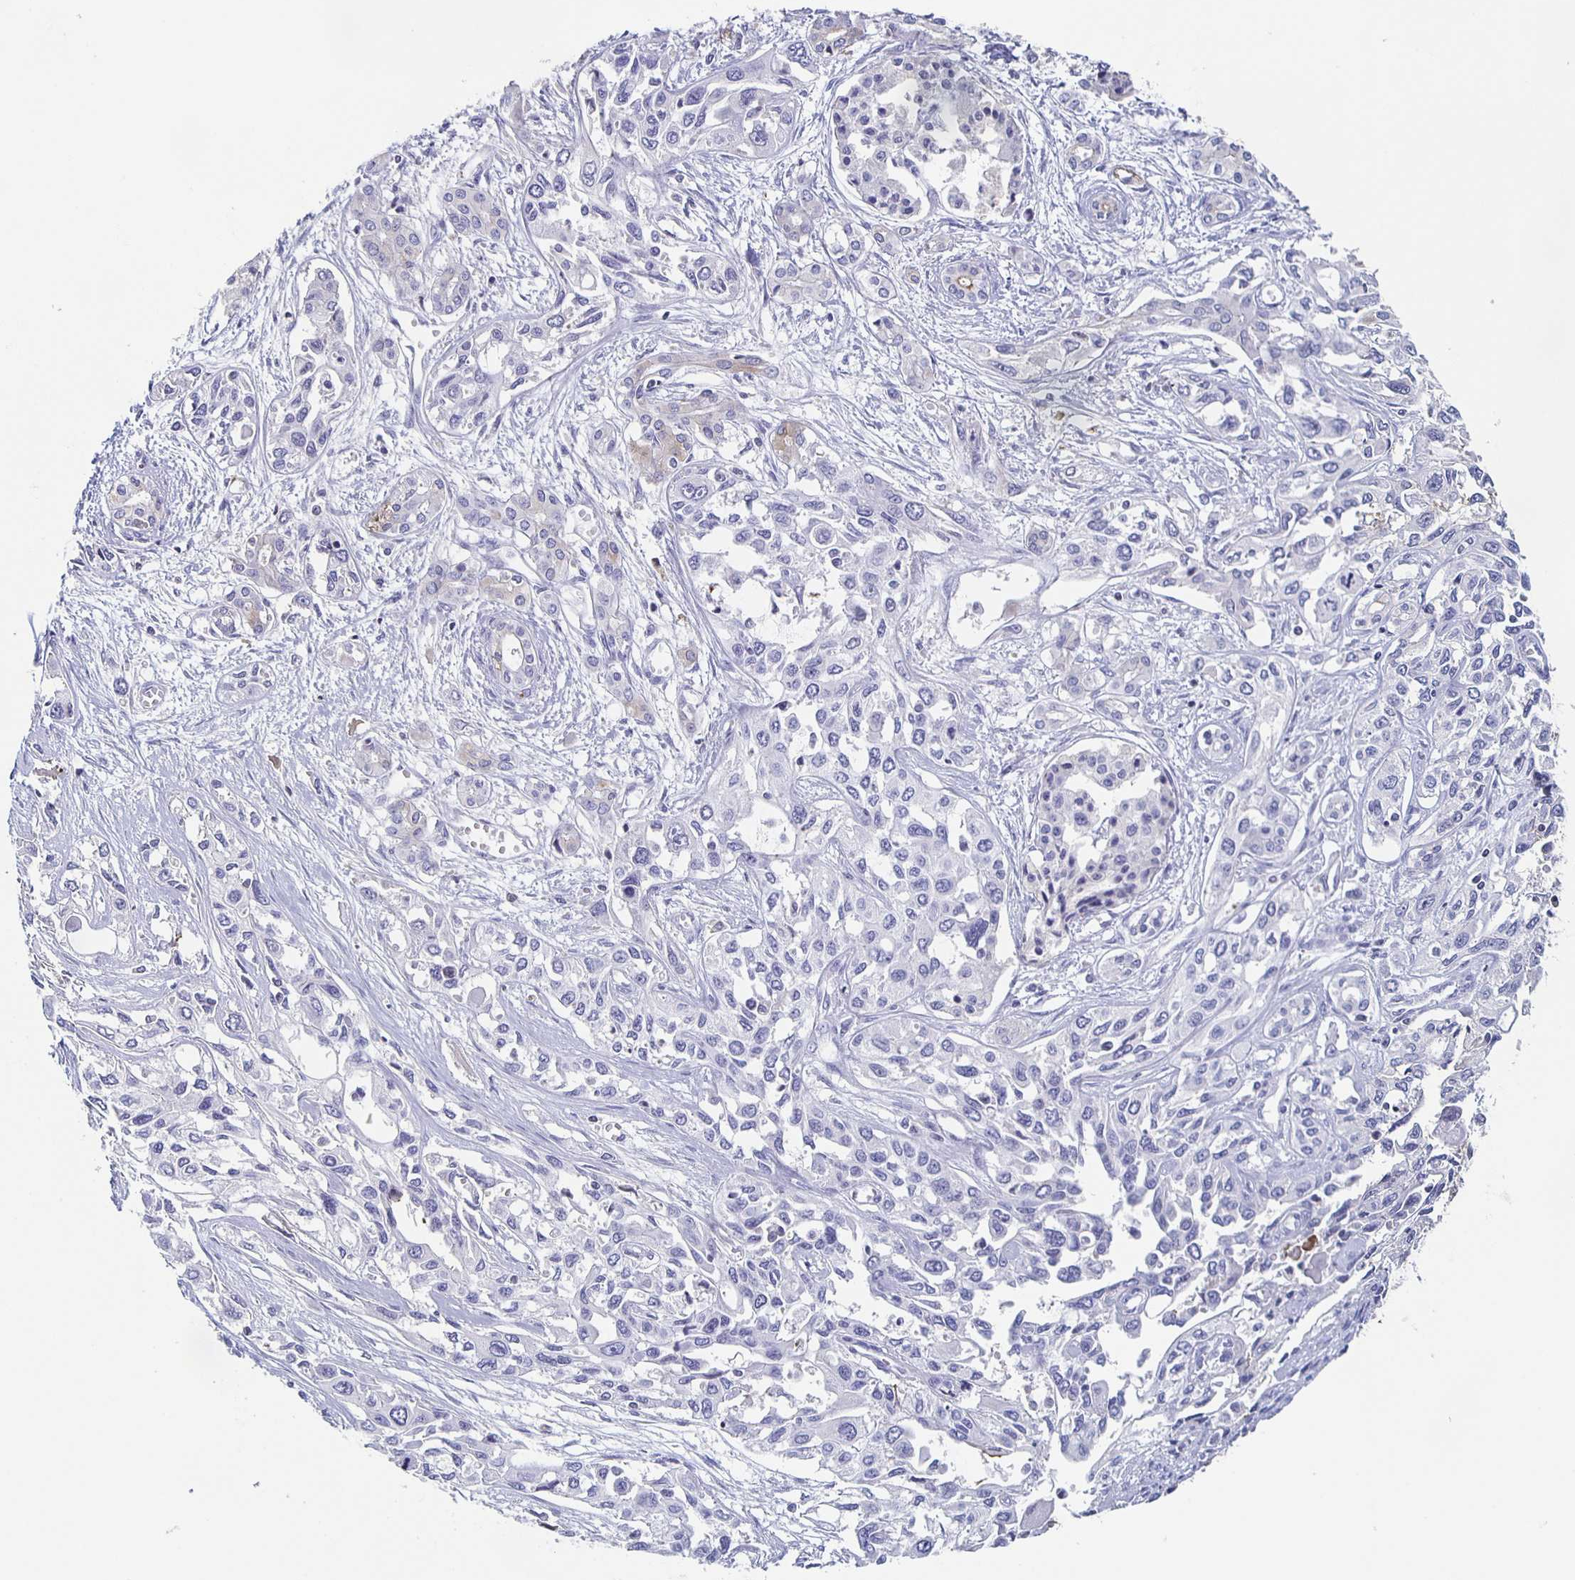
{"staining": {"intensity": "negative", "quantity": "none", "location": "none"}, "tissue": "pancreatic cancer", "cell_type": "Tumor cells", "image_type": "cancer", "snomed": [{"axis": "morphology", "description": "Adenocarcinoma, NOS"}, {"axis": "topography", "description": "Pancreas"}], "caption": "Adenocarcinoma (pancreatic) stained for a protein using immunohistochemistry demonstrates no staining tumor cells.", "gene": "FGA", "patient": {"sex": "female", "age": 55}}